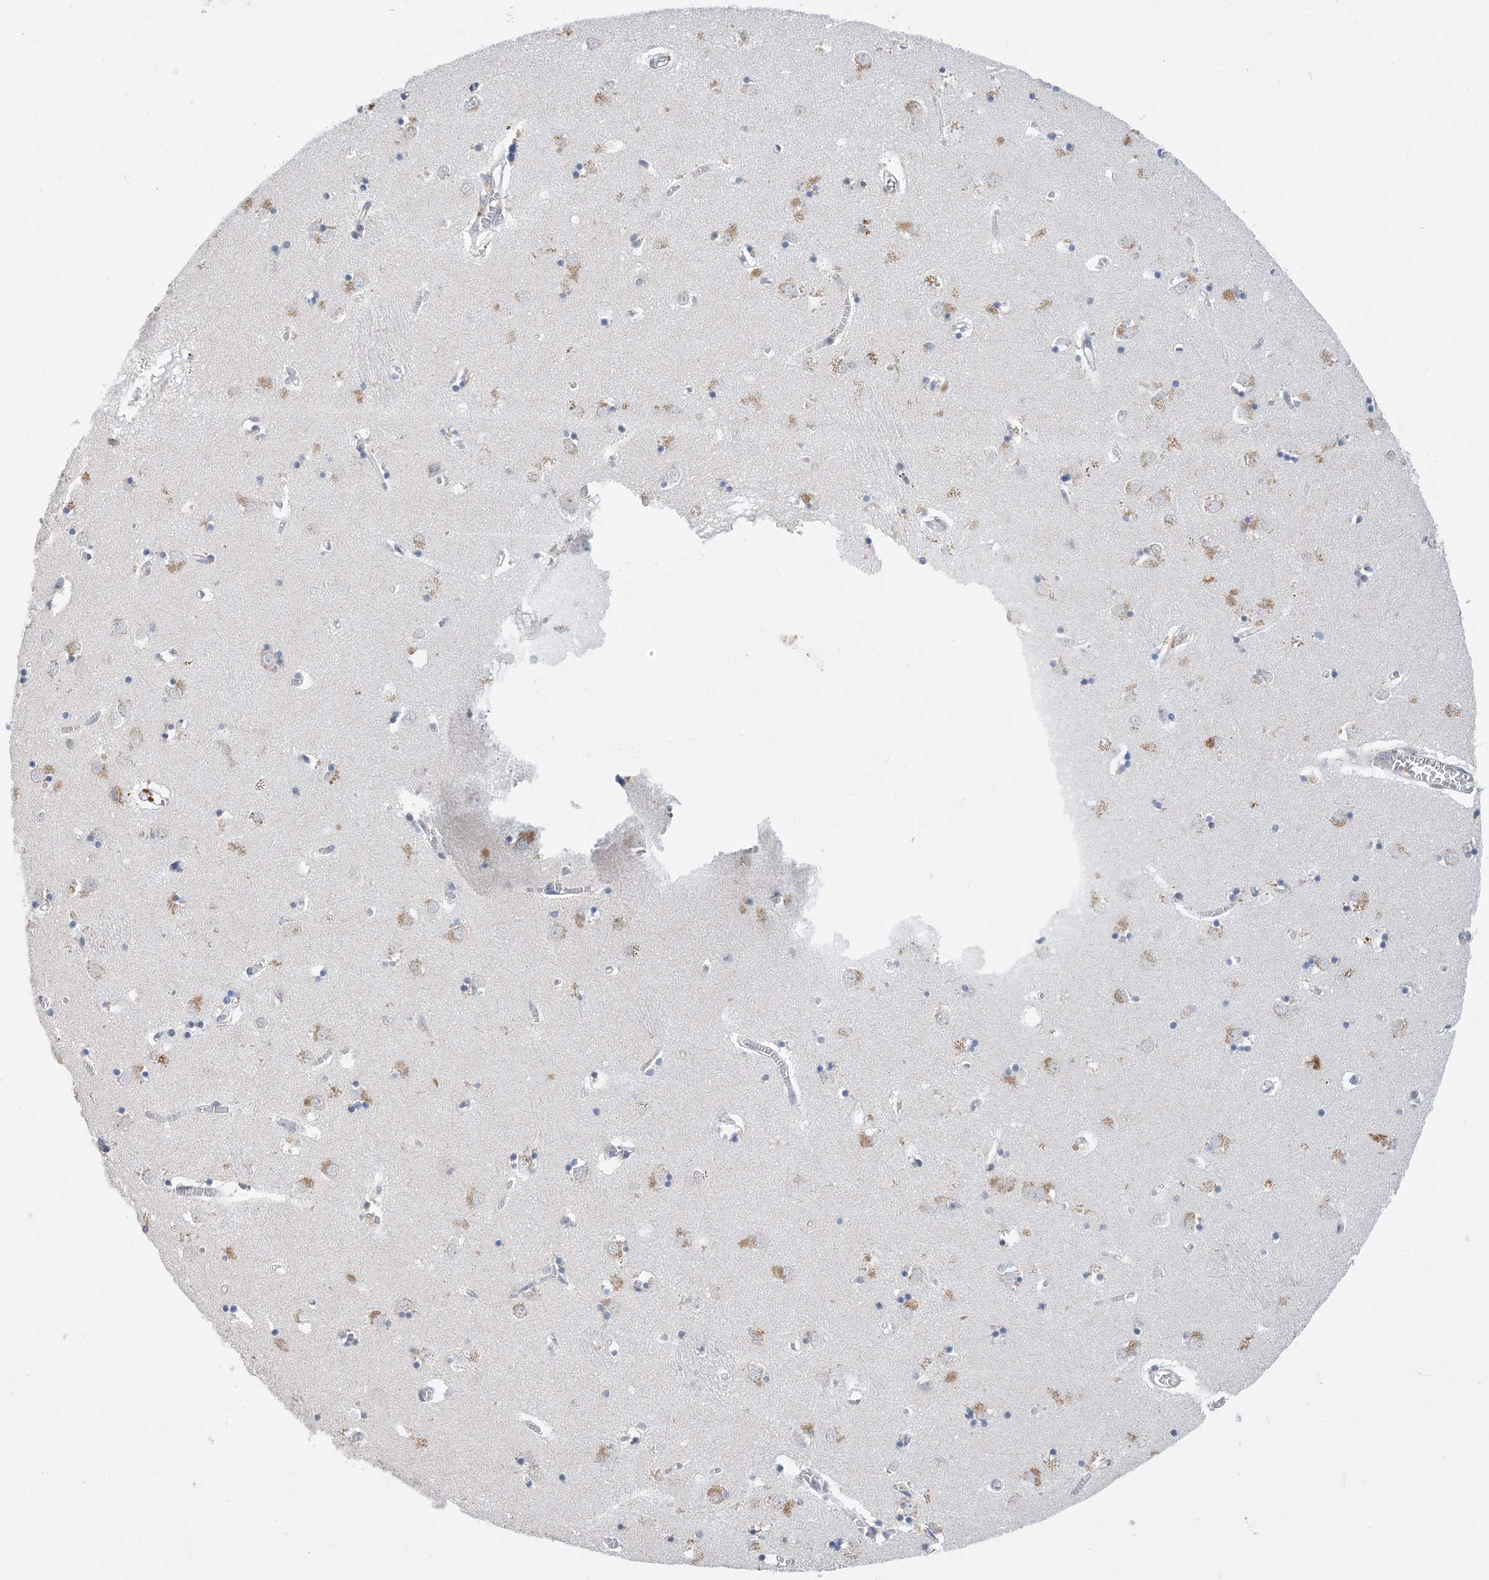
{"staining": {"intensity": "negative", "quantity": "none", "location": "none"}, "tissue": "caudate", "cell_type": "Glial cells", "image_type": "normal", "snomed": [{"axis": "morphology", "description": "Normal tissue, NOS"}, {"axis": "topography", "description": "Lateral ventricle wall"}], "caption": "Immunohistochemical staining of benign human caudate shows no significant expression in glial cells. Nuclei are stained in blue.", "gene": "KPRP", "patient": {"sex": "male", "age": 70}}